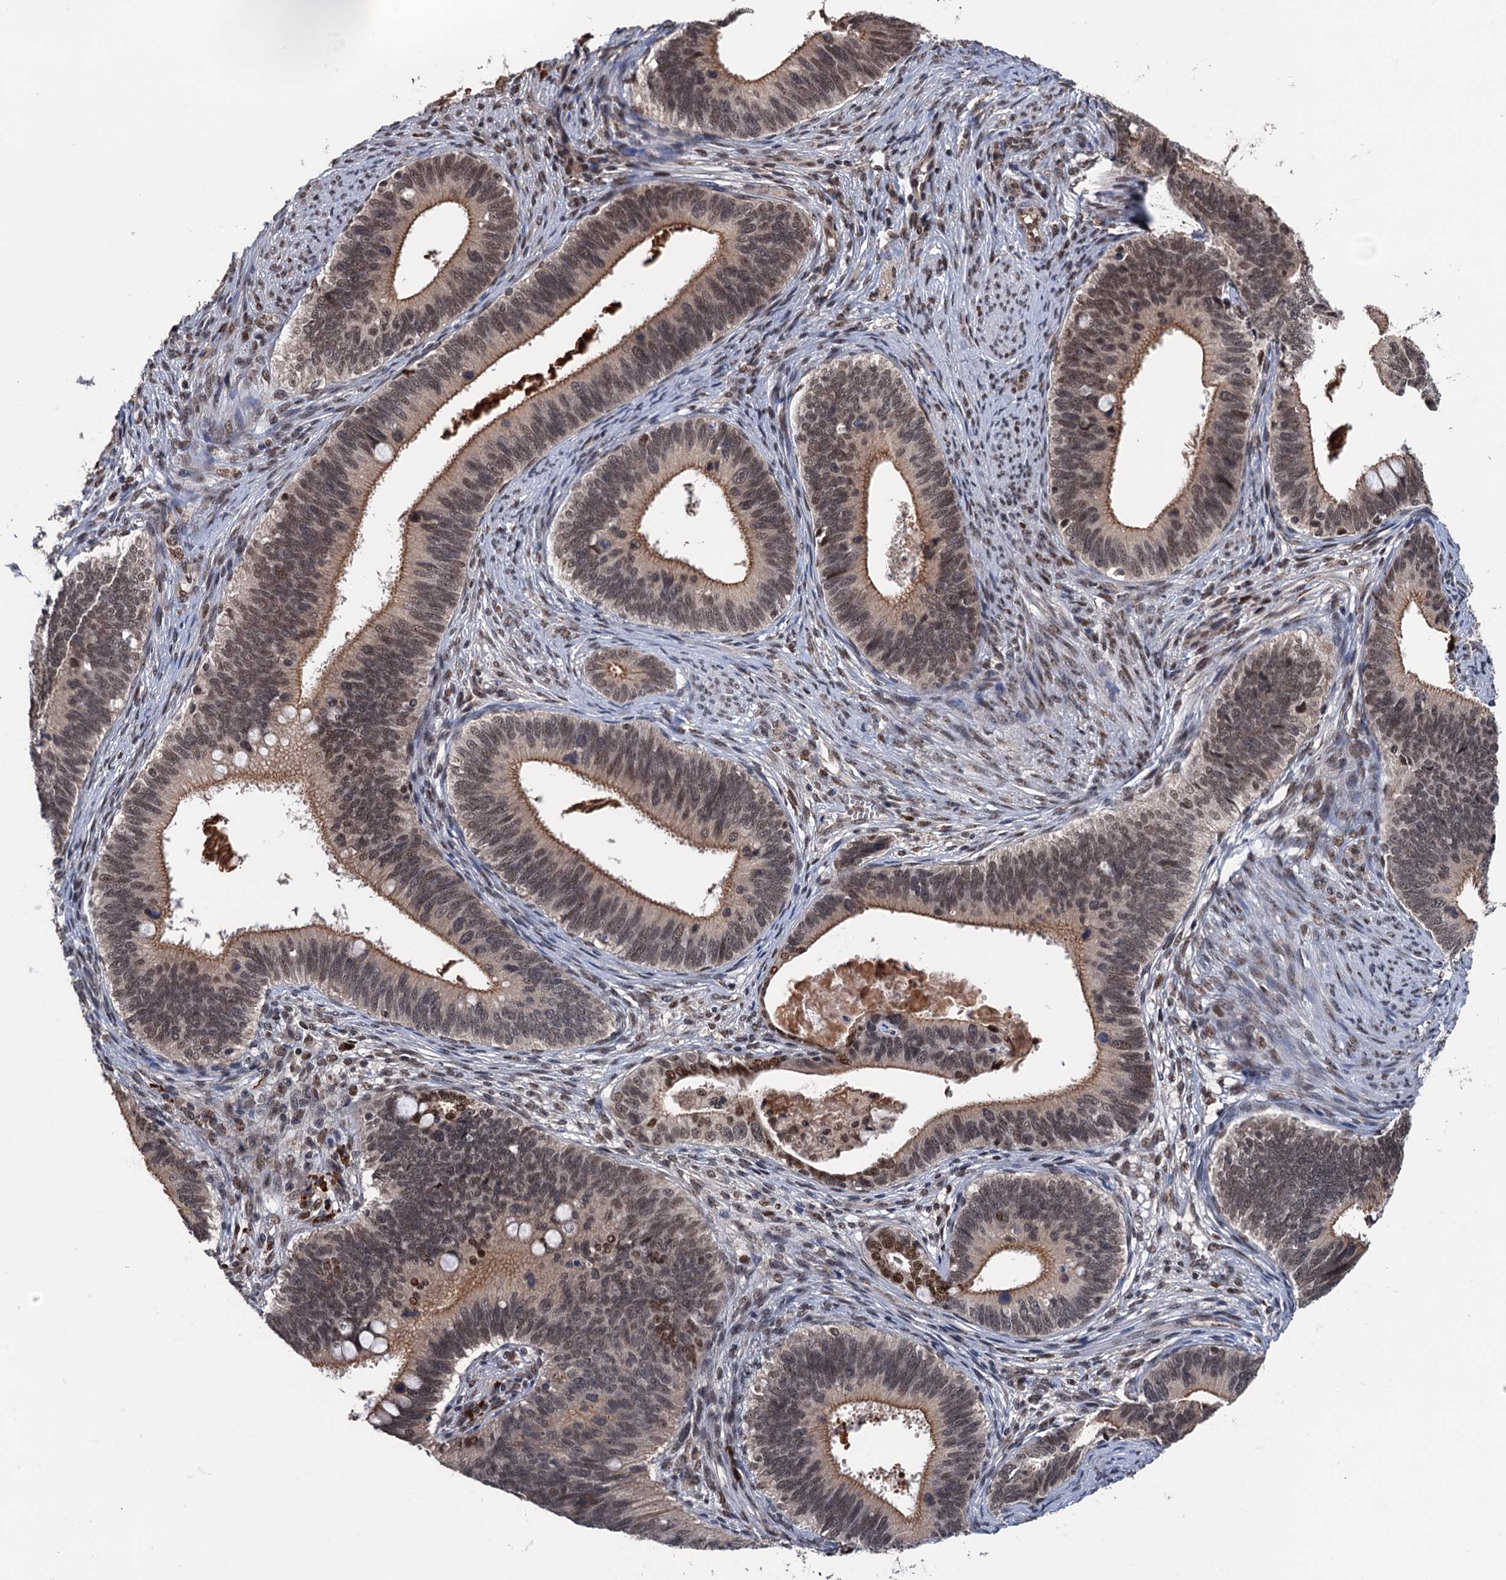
{"staining": {"intensity": "weak", "quantity": "<25%", "location": "cytoplasmic/membranous,nuclear"}, "tissue": "cervical cancer", "cell_type": "Tumor cells", "image_type": "cancer", "snomed": [{"axis": "morphology", "description": "Adenocarcinoma, NOS"}, {"axis": "topography", "description": "Cervix"}], "caption": "Immunohistochemistry of human cervical adenocarcinoma reveals no positivity in tumor cells.", "gene": "RASSF4", "patient": {"sex": "female", "age": 42}}